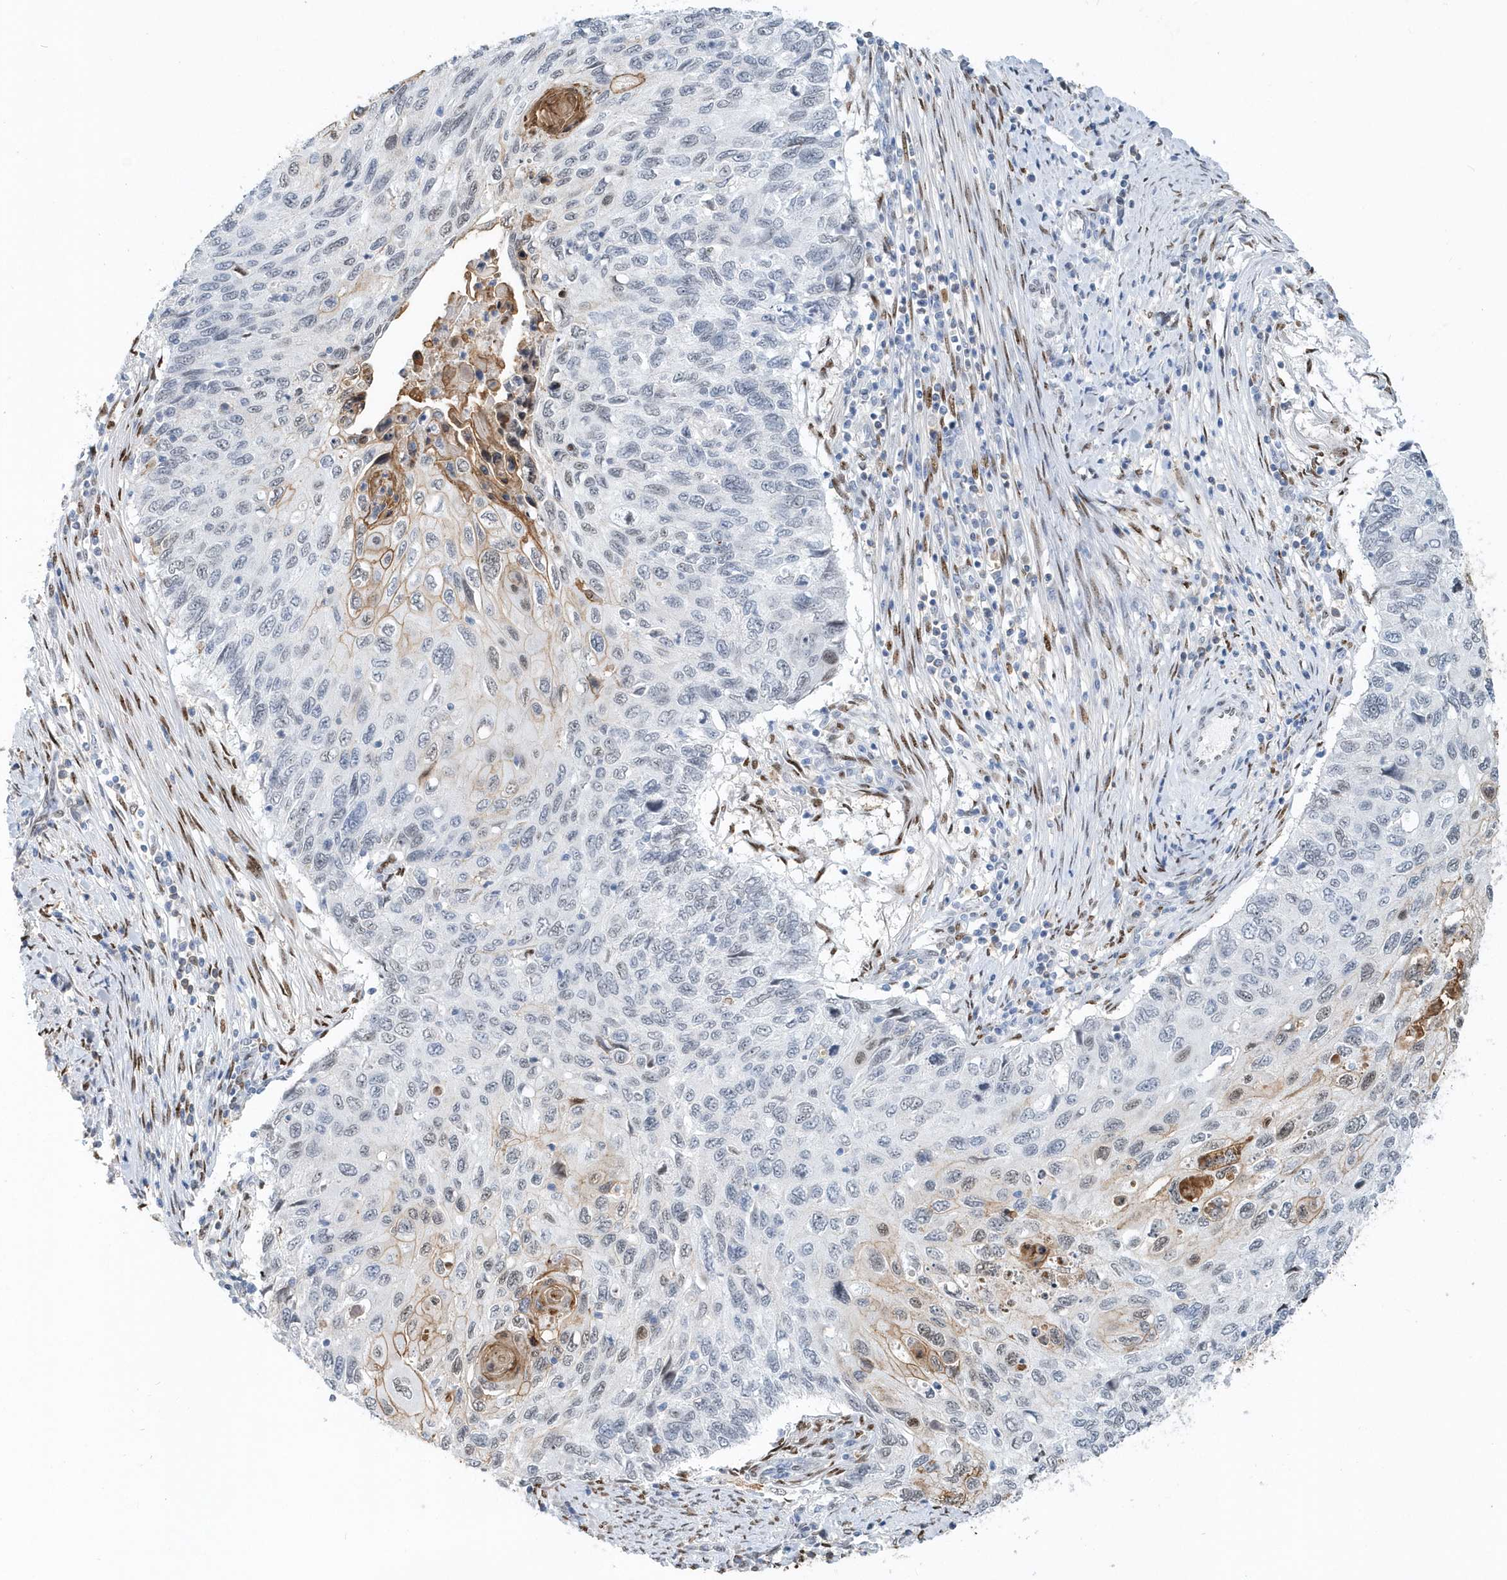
{"staining": {"intensity": "moderate", "quantity": "<25%", "location": "cytoplasmic/membranous"}, "tissue": "cervical cancer", "cell_type": "Tumor cells", "image_type": "cancer", "snomed": [{"axis": "morphology", "description": "Squamous cell carcinoma, NOS"}, {"axis": "topography", "description": "Cervix"}], "caption": "Moderate cytoplasmic/membranous protein expression is identified in about <25% of tumor cells in cervical cancer (squamous cell carcinoma).", "gene": "MACROH2A2", "patient": {"sex": "female", "age": 70}}